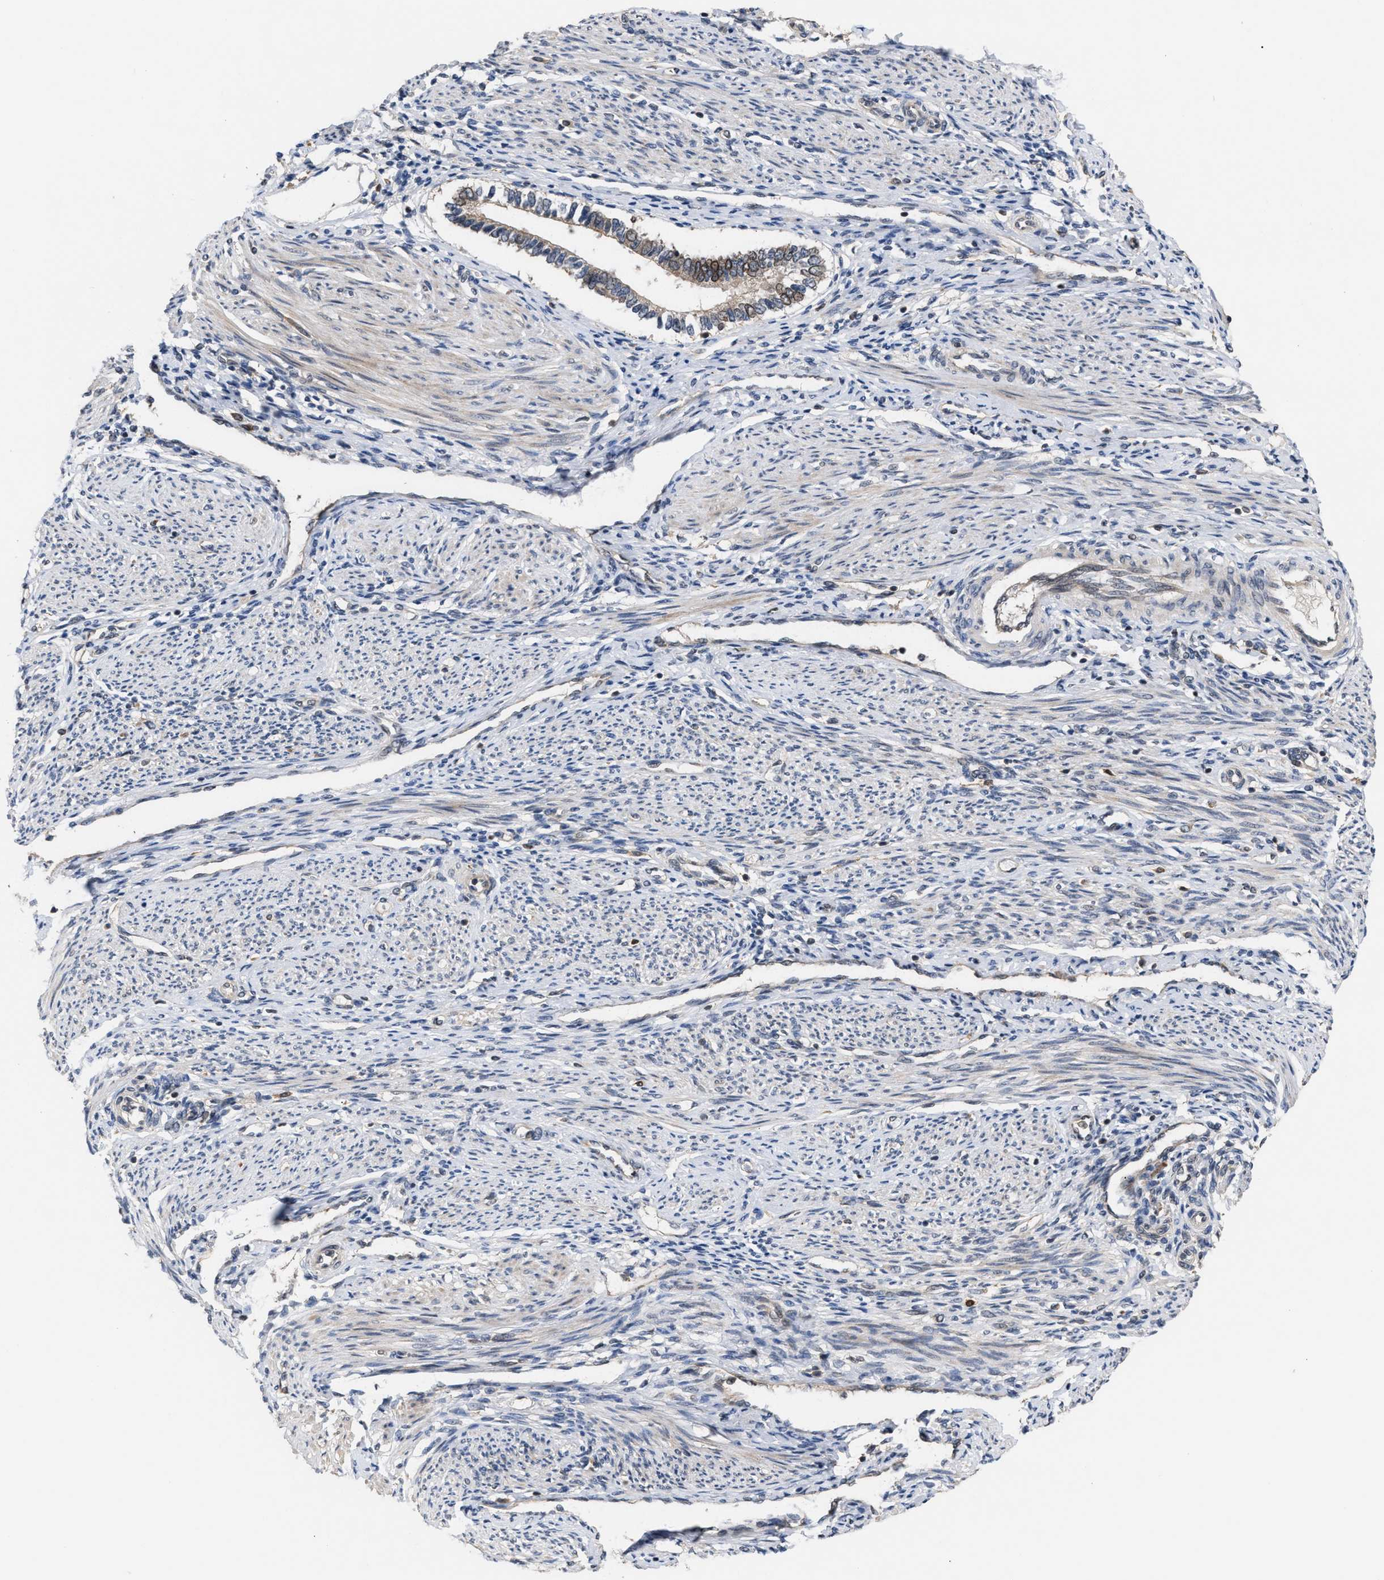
{"staining": {"intensity": "negative", "quantity": "none", "location": "none"}, "tissue": "endometrium", "cell_type": "Cells in endometrial stroma", "image_type": "normal", "snomed": [{"axis": "morphology", "description": "Normal tissue, NOS"}, {"axis": "topography", "description": "Endometrium"}], "caption": "An immunohistochemistry photomicrograph of unremarkable endometrium is shown. There is no staining in cells in endometrial stroma of endometrium. Brightfield microscopy of immunohistochemistry (IHC) stained with DAB (3,3'-diaminobenzidine) (brown) and hematoxylin (blue), captured at high magnification.", "gene": "C9orf78", "patient": {"sex": "female", "age": 42}}